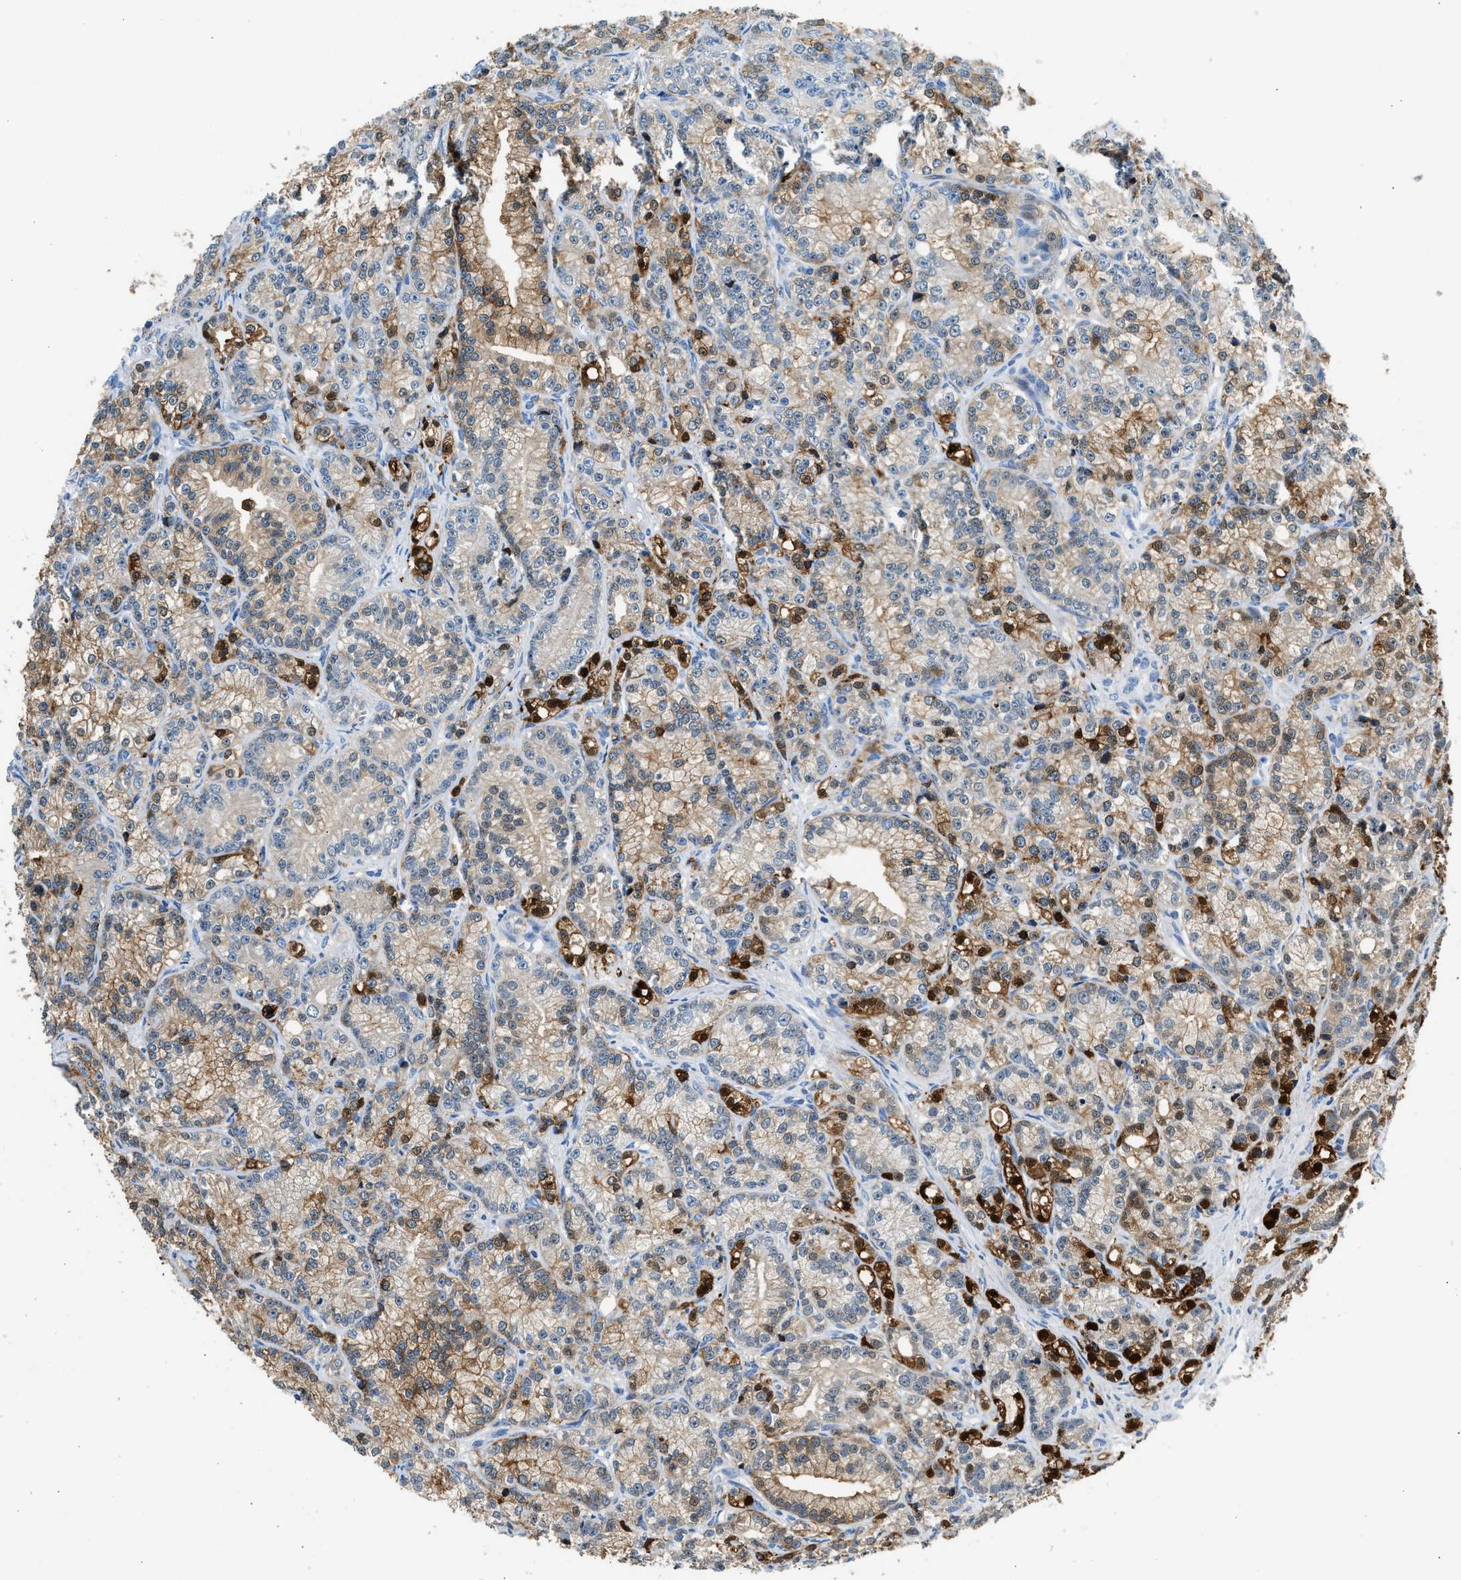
{"staining": {"intensity": "moderate", "quantity": "25%-75%", "location": "cytoplasmic/membranous"}, "tissue": "prostate cancer", "cell_type": "Tumor cells", "image_type": "cancer", "snomed": [{"axis": "morphology", "description": "Adenocarcinoma, Low grade"}, {"axis": "topography", "description": "Prostate"}], "caption": "Prostate cancer stained for a protein (brown) displays moderate cytoplasmic/membranous positive positivity in about 25%-75% of tumor cells.", "gene": "ANXA3", "patient": {"sex": "male", "age": 89}}